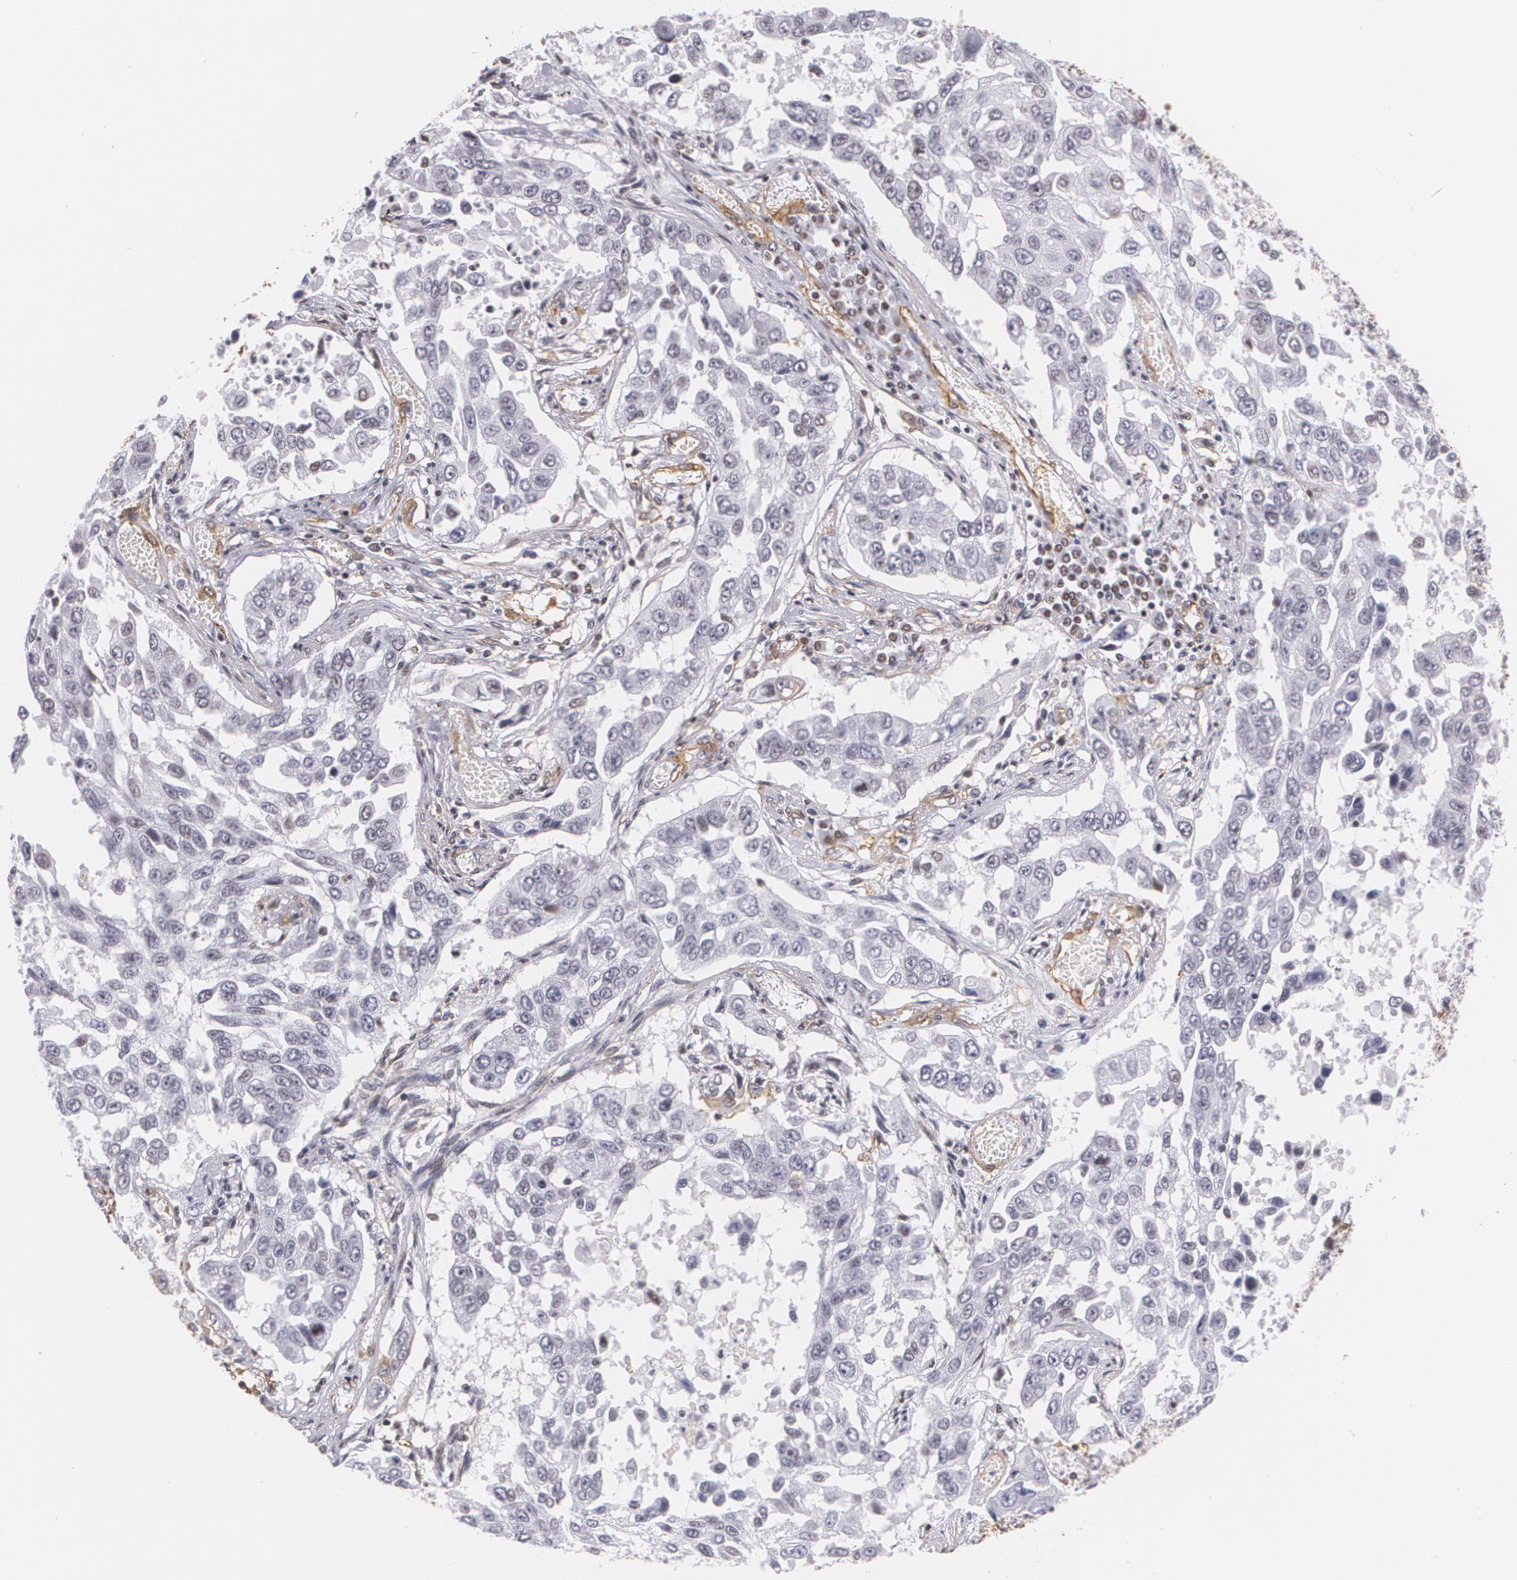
{"staining": {"intensity": "negative", "quantity": "none", "location": "none"}, "tissue": "lung cancer", "cell_type": "Tumor cells", "image_type": "cancer", "snomed": [{"axis": "morphology", "description": "Squamous cell carcinoma, NOS"}, {"axis": "topography", "description": "Lung"}], "caption": "Protein analysis of lung cancer (squamous cell carcinoma) reveals no significant positivity in tumor cells.", "gene": "VAMP1", "patient": {"sex": "male", "age": 71}}